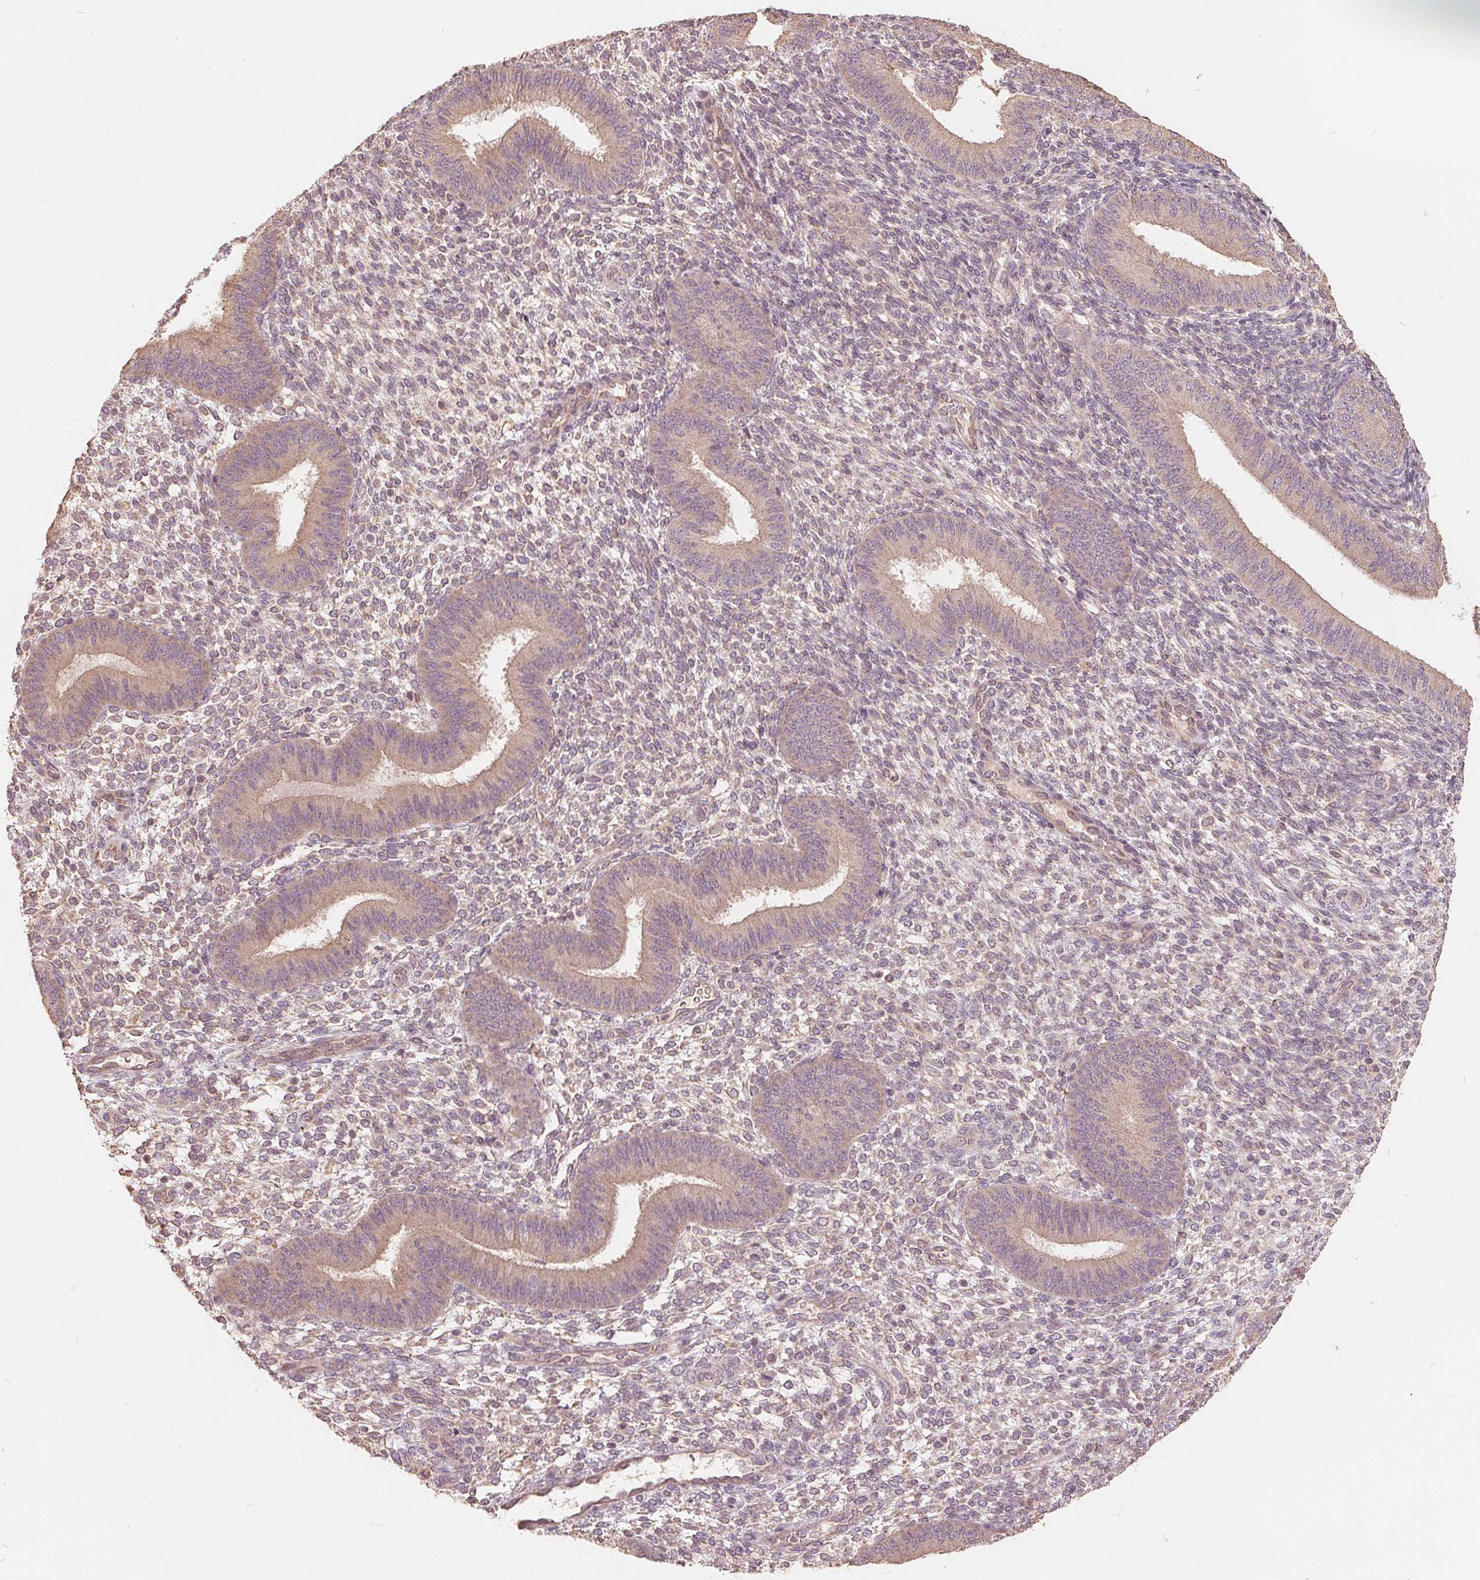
{"staining": {"intensity": "weak", "quantity": "<25%", "location": "cytoplasmic/membranous"}, "tissue": "endometrium", "cell_type": "Cells in endometrial stroma", "image_type": "normal", "snomed": [{"axis": "morphology", "description": "Normal tissue, NOS"}, {"axis": "topography", "description": "Endometrium"}], "caption": "The image demonstrates no significant expression in cells in endometrial stroma of endometrium. Nuclei are stained in blue.", "gene": "CDIPT", "patient": {"sex": "female", "age": 39}}